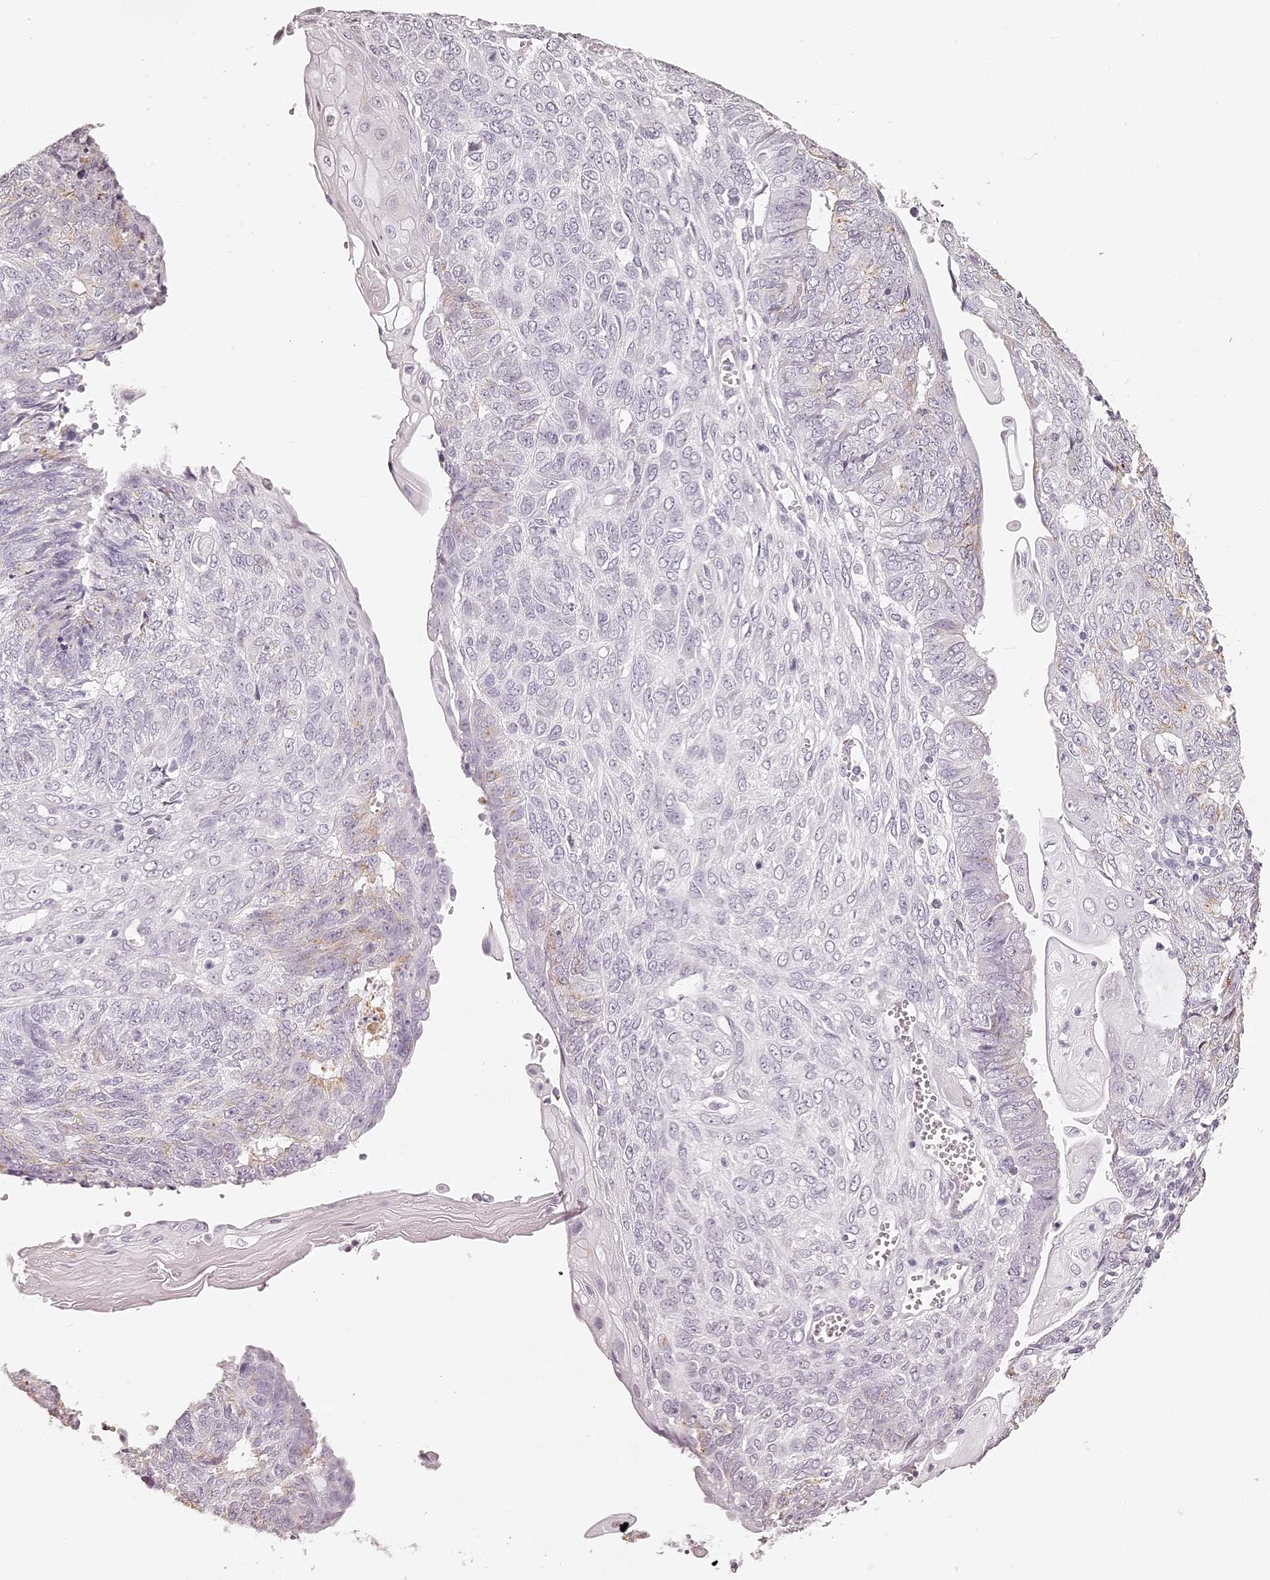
{"staining": {"intensity": "moderate", "quantity": "25%-75%", "location": "cytoplasmic/membranous"}, "tissue": "endometrial cancer", "cell_type": "Tumor cells", "image_type": "cancer", "snomed": [{"axis": "morphology", "description": "Adenocarcinoma, NOS"}, {"axis": "topography", "description": "Endometrium"}], "caption": "Protein staining displays moderate cytoplasmic/membranous expression in approximately 25%-75% of tumor cells in endometrial adenocarcinoma.", "gene": "ELAPOR1", "patient": {"sex": "female", "age": 32}}